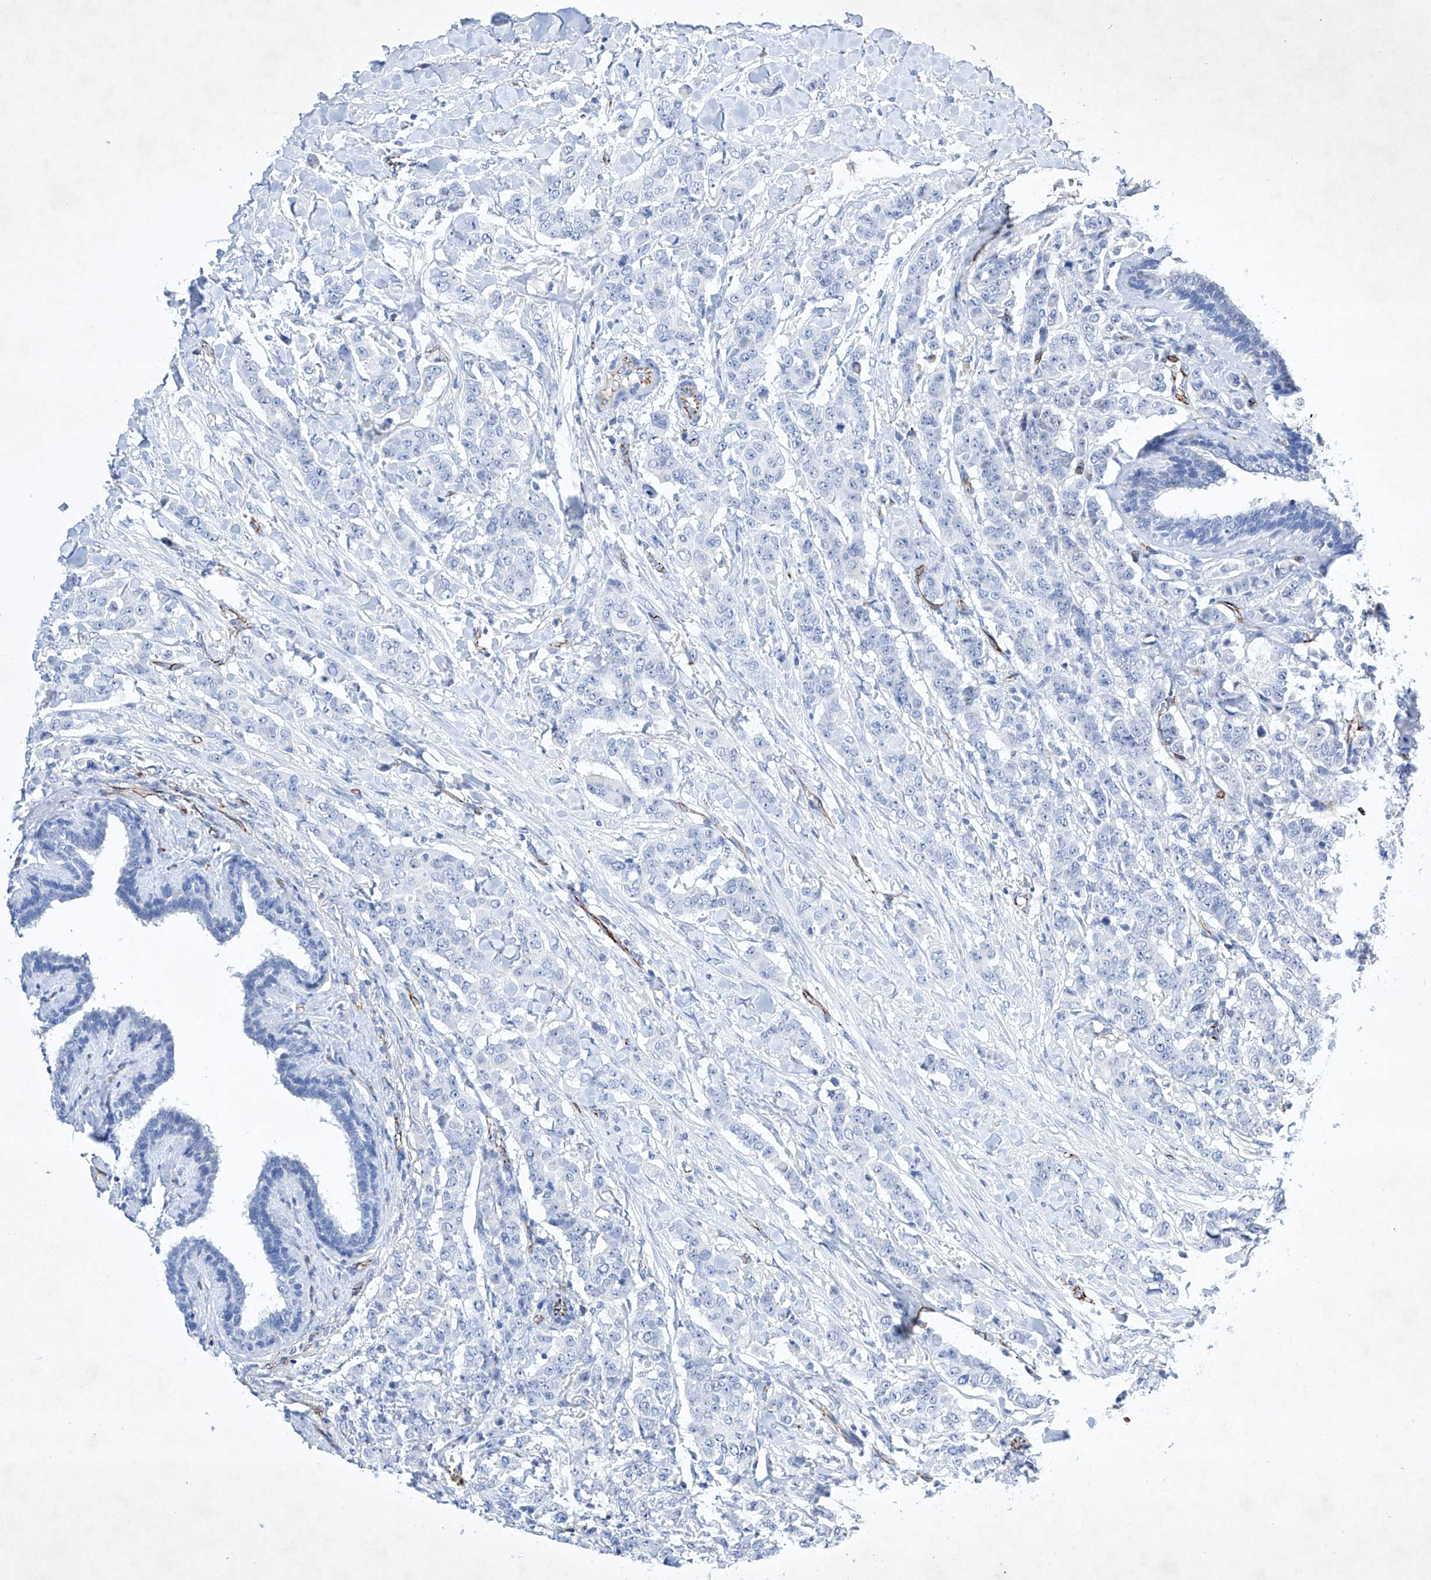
{"staining": {"intensity": "negative", "quantity": "none", "location": "none"}, "tissue": "breast cancer", "cell_type": "Tumor cells", "image_type": "cancer", "snomed": [{"axis": "morphology", "description": "Duct carcinoma"}, {"axis": "topography", "description": "Breast"}], "caption": "There is no significant expression in tumor cells of breast infiltrating ductal carcinoma. (DAB immunohistochemistry (IHC) with hematoxylin counter stain).", "gene": "ETV7", "patient": {"sex": "female", "age": 40}}